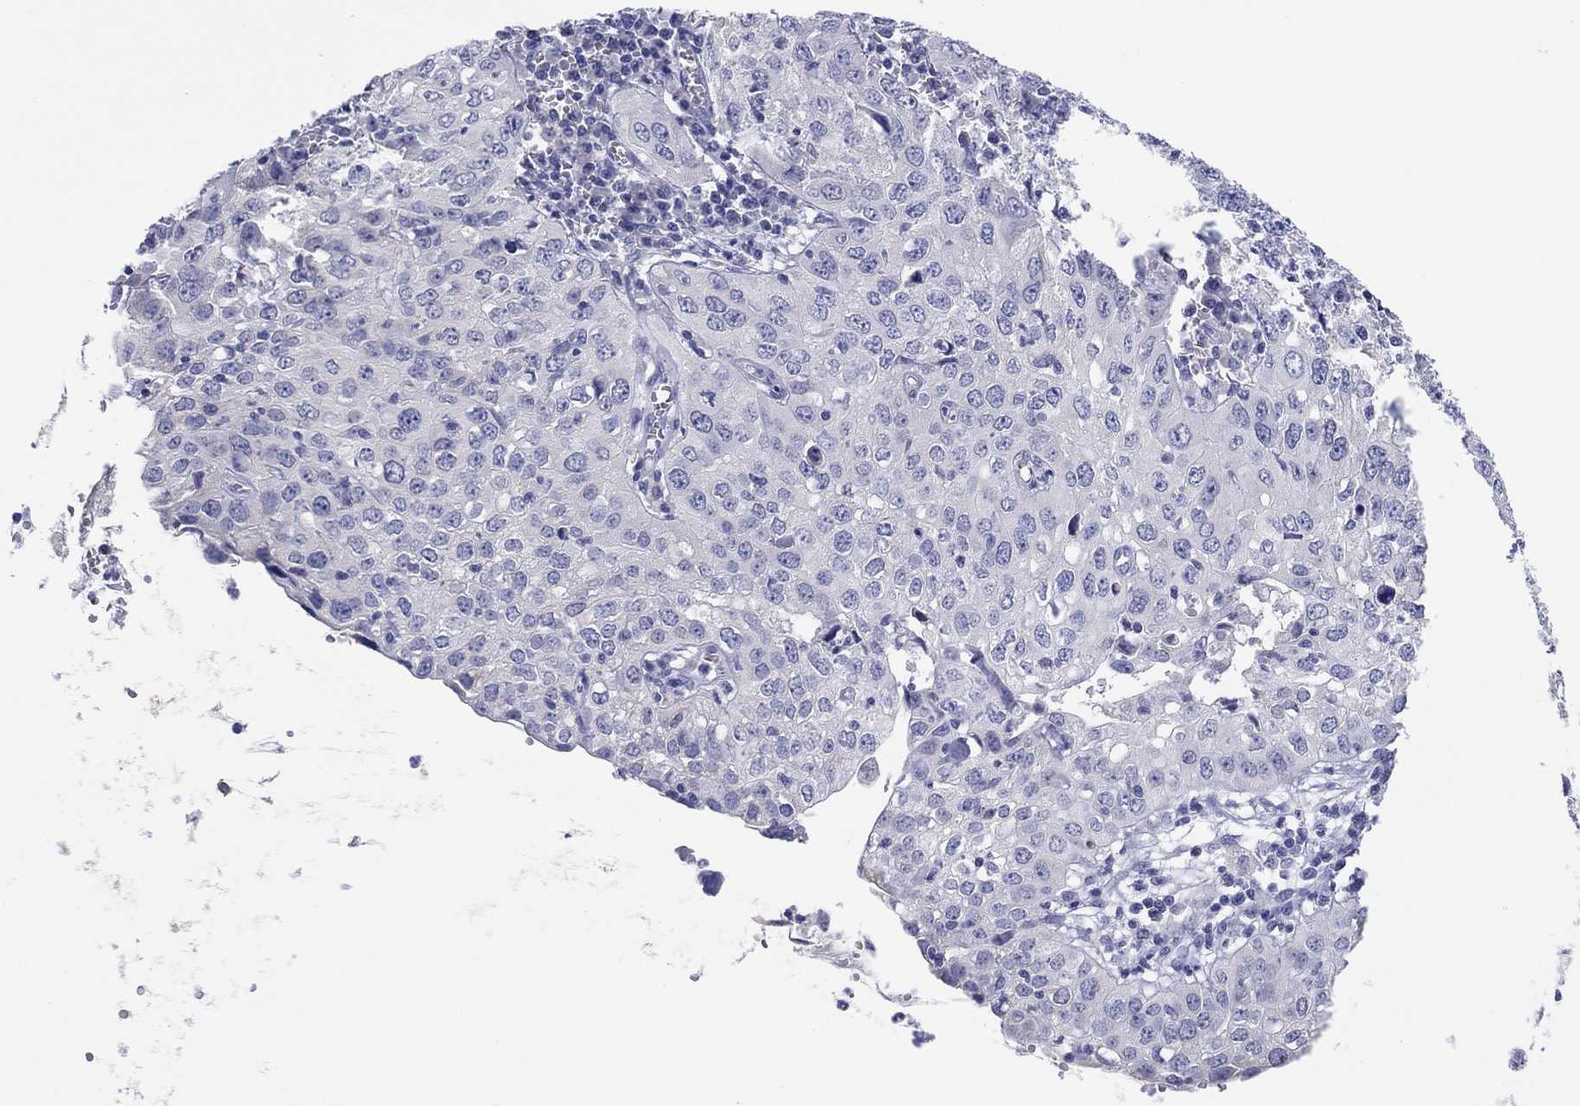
{"staining": {"intensity": "negative", "quantity": "none", "location": "none"}, "tissue": "cervical cancer", "cell_type": "Tumor cells", "image_type": "cancer", "snomed": [{"axis": "morphology", "description": "Squamous cell carcinoma, NOS"}, {"axis": "topography", "description": "Cervix"}], "caption": "IHC of human cervical squamous cell carcinoma displays no positivity in tumor cells. (DAB (3,3'-diaminobenzidine) IHC, high magnification).", "gene": "ERICH3", "patient": {"sex": "female", "age": 24}}